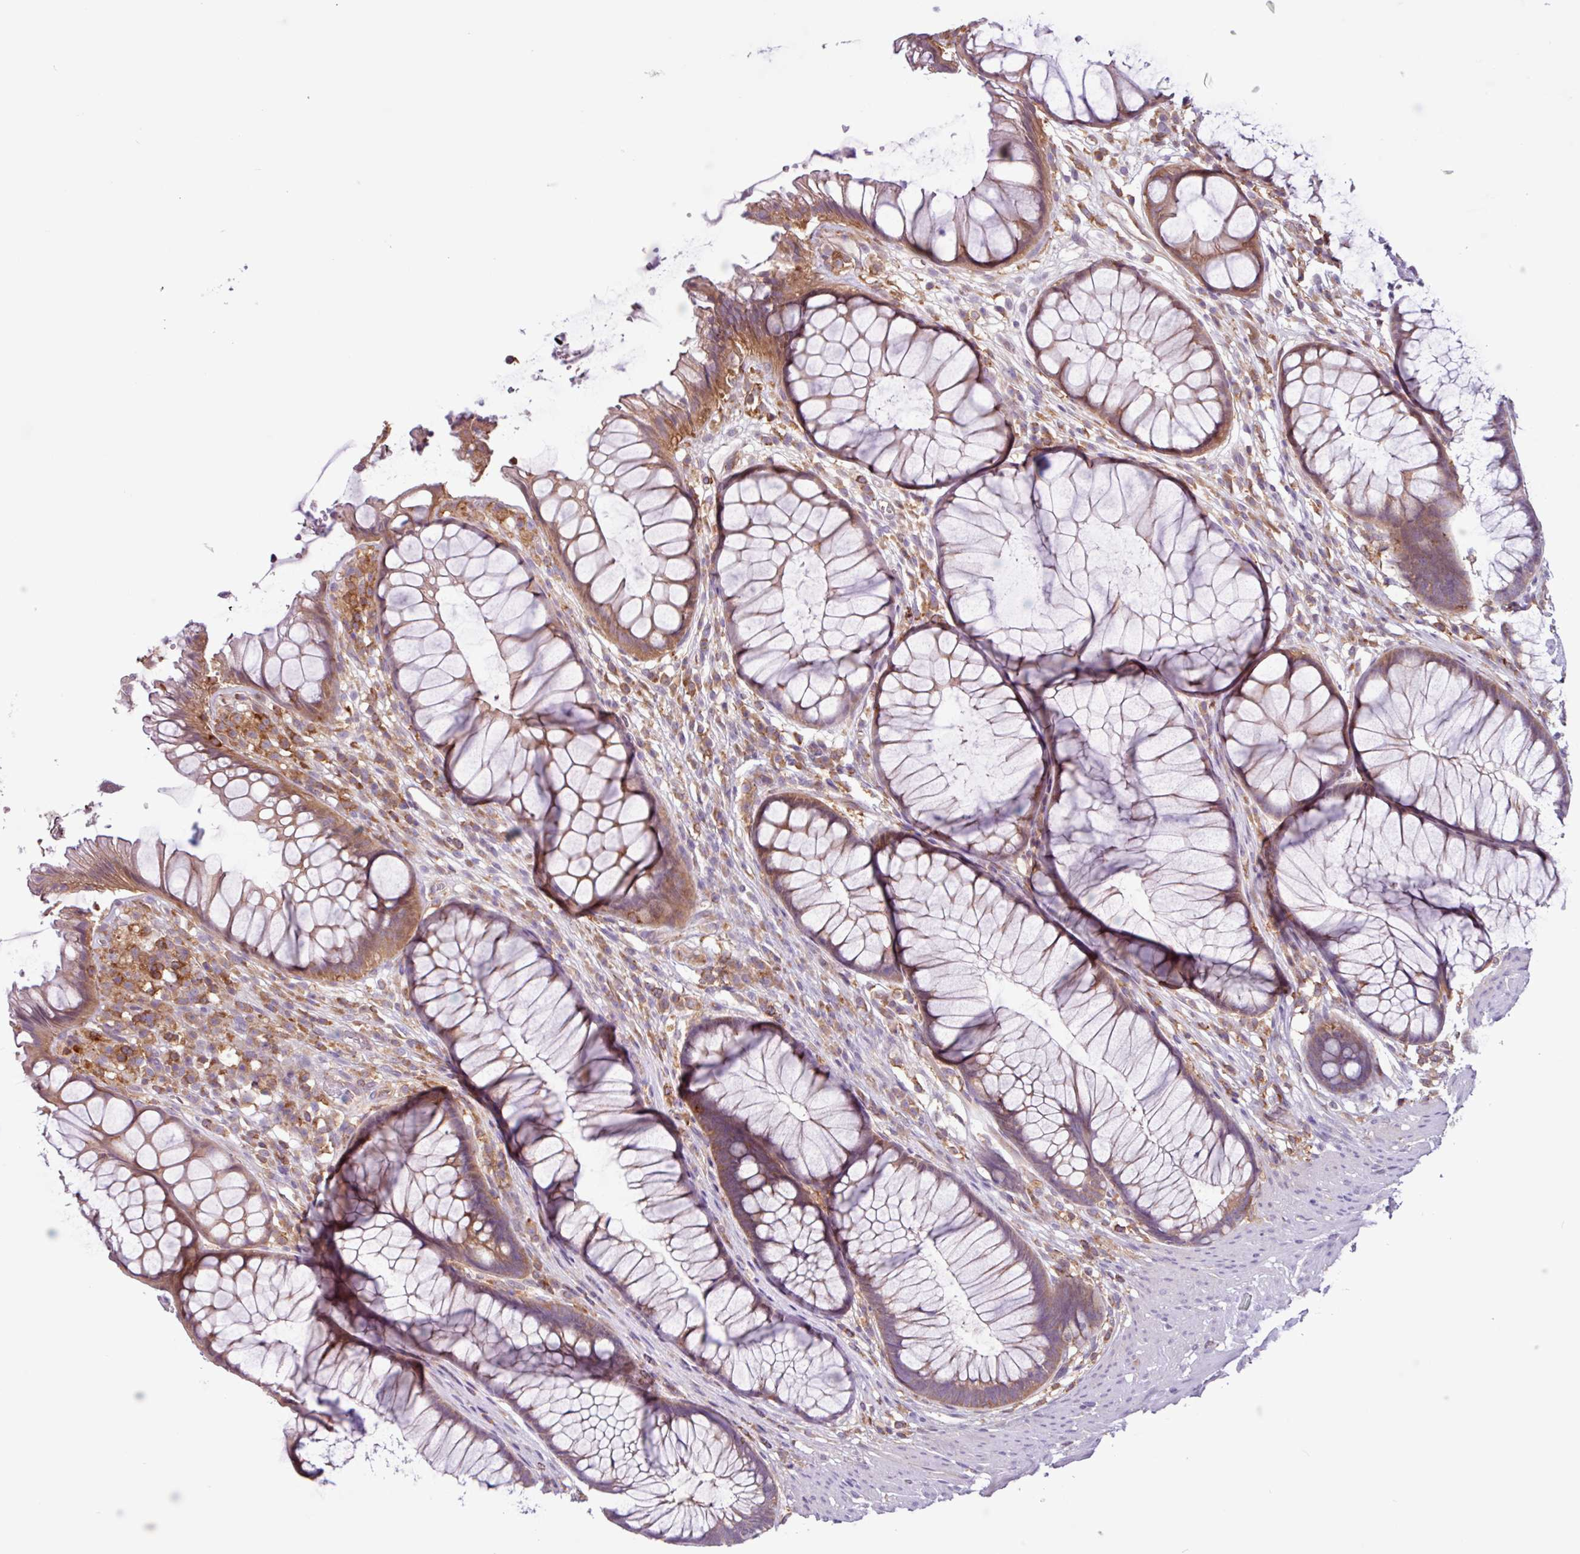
{"staining": {"intensity": "moderate", "quantity": ">75%", "location": "cytoplasmic/membranous"}, "tissue": "rectum", "cell_type": "Glandular cells", "image_type": "normal", "snomed": [{"axis": "morphology", "description": "Normal tissue, NOS"}, {"axis": "topography", "description": "Smooth muscle"}, {"axis": "topography", "description": "Rectum"}], "caption": "Moderate cytoplasmic/membranous staining is appreciated in about >75% of glandular cells in benign rectum.", "gene": "ACTR3B", "patient": {"sex": "male", "age": 53}}